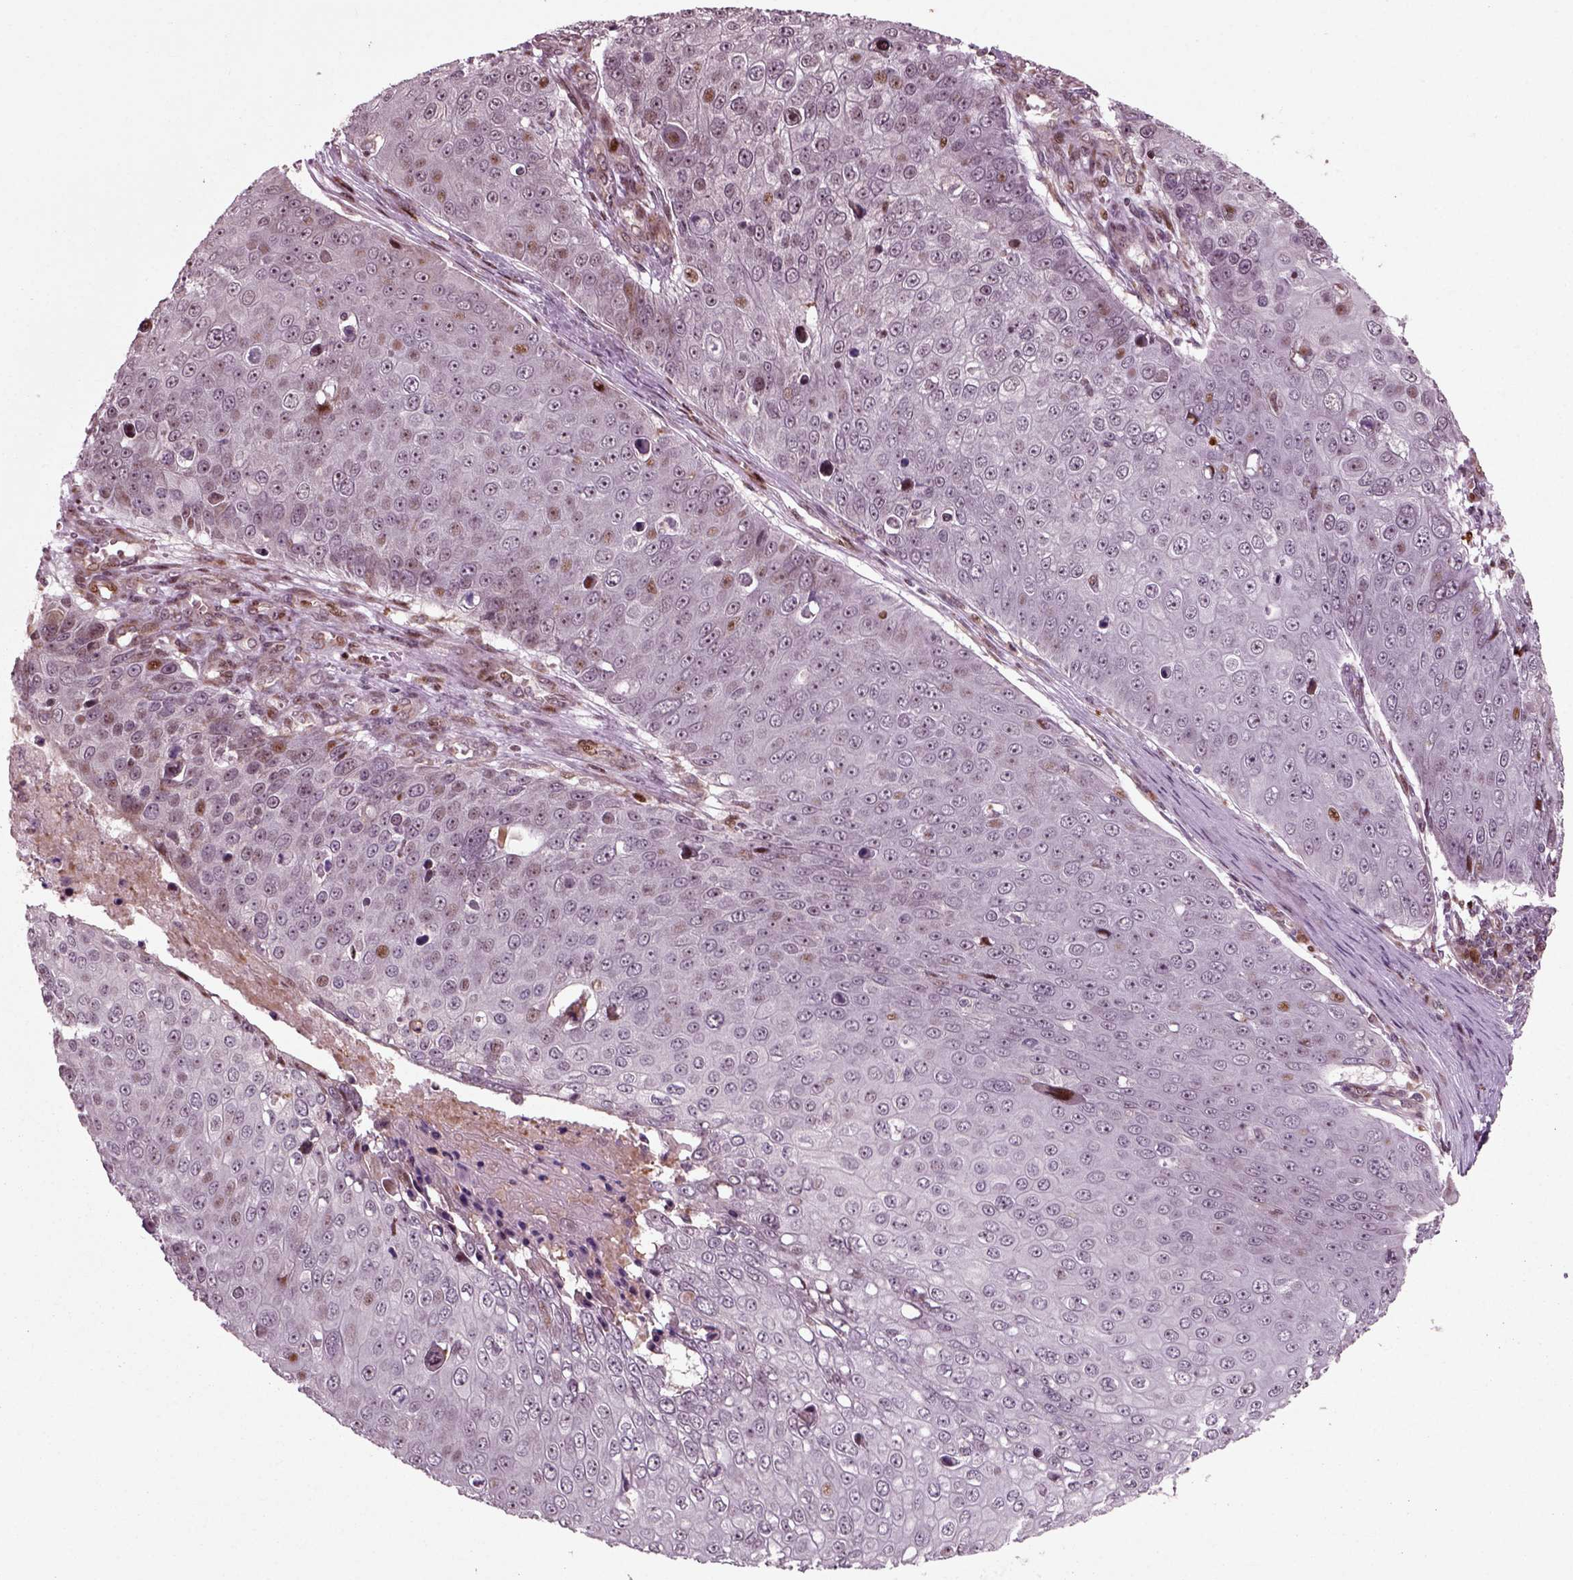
{"staining": {"intensity": "moderate", "quantity": "<25%", "location": "nuclear"}, "tissue": "skin cancer", "cell_type": "Tumor cells", "image_type": "cancer", "snomed": [{"axis": "morphology", "description": "Squamous cell carcinoma, NOS"}, {"axis": "topography", "description": "Skin"}], "caption": "Immunohistochemistry (IHC) histopathology image of neoplastic tissue: human skin squamous cell carcinoma stained using immunohistochemistry (IHC) exhibits low levels of moderate protein expression localized specifically in the nuclear of tumor cells, appearing as a nuclear brown color.", "gene": "CDC14A", "patient": {"sex": "male", "age": 71}}